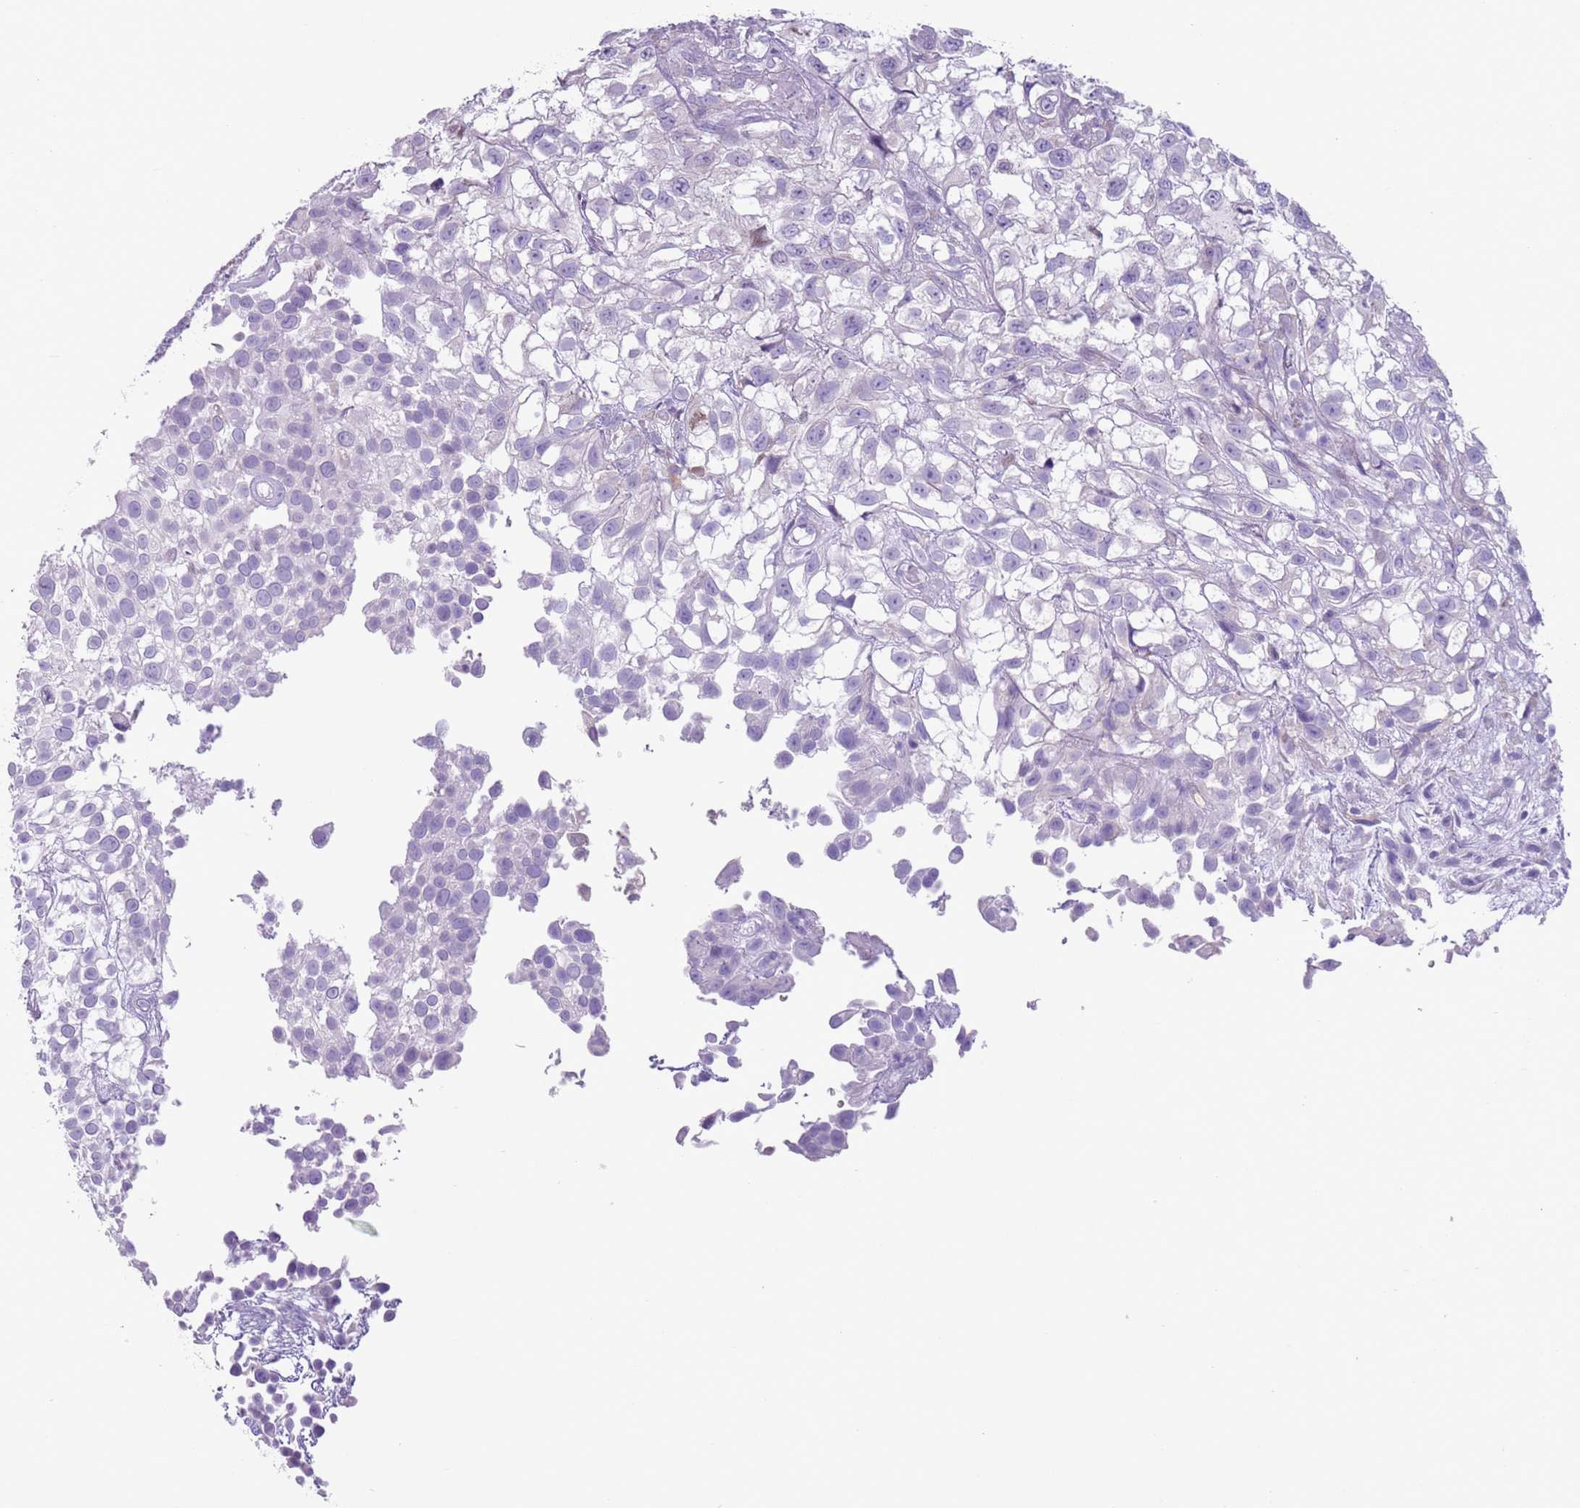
{"staining": {"intensity": "negative", "quantity": "none", "location": "none"}, "tissue": "urothelial cancer", "cell_type": "Tumor cells", "image_type": "cancer", "snomed": [{"axis": "morphology", "description": "Urothelial carcinoma, High grade"}, {"axis": "topography", "description": "Urinary bladder"}], "caption": "High magnification brightfield microscopy of high-grade urothelial carcinoma stained with DAB (brown) and counterstained with hematoxylin (blue): tumor cells show no significant expression.", "gene": "HYOU1", "patient": {"sex": "male", "age": 56}}